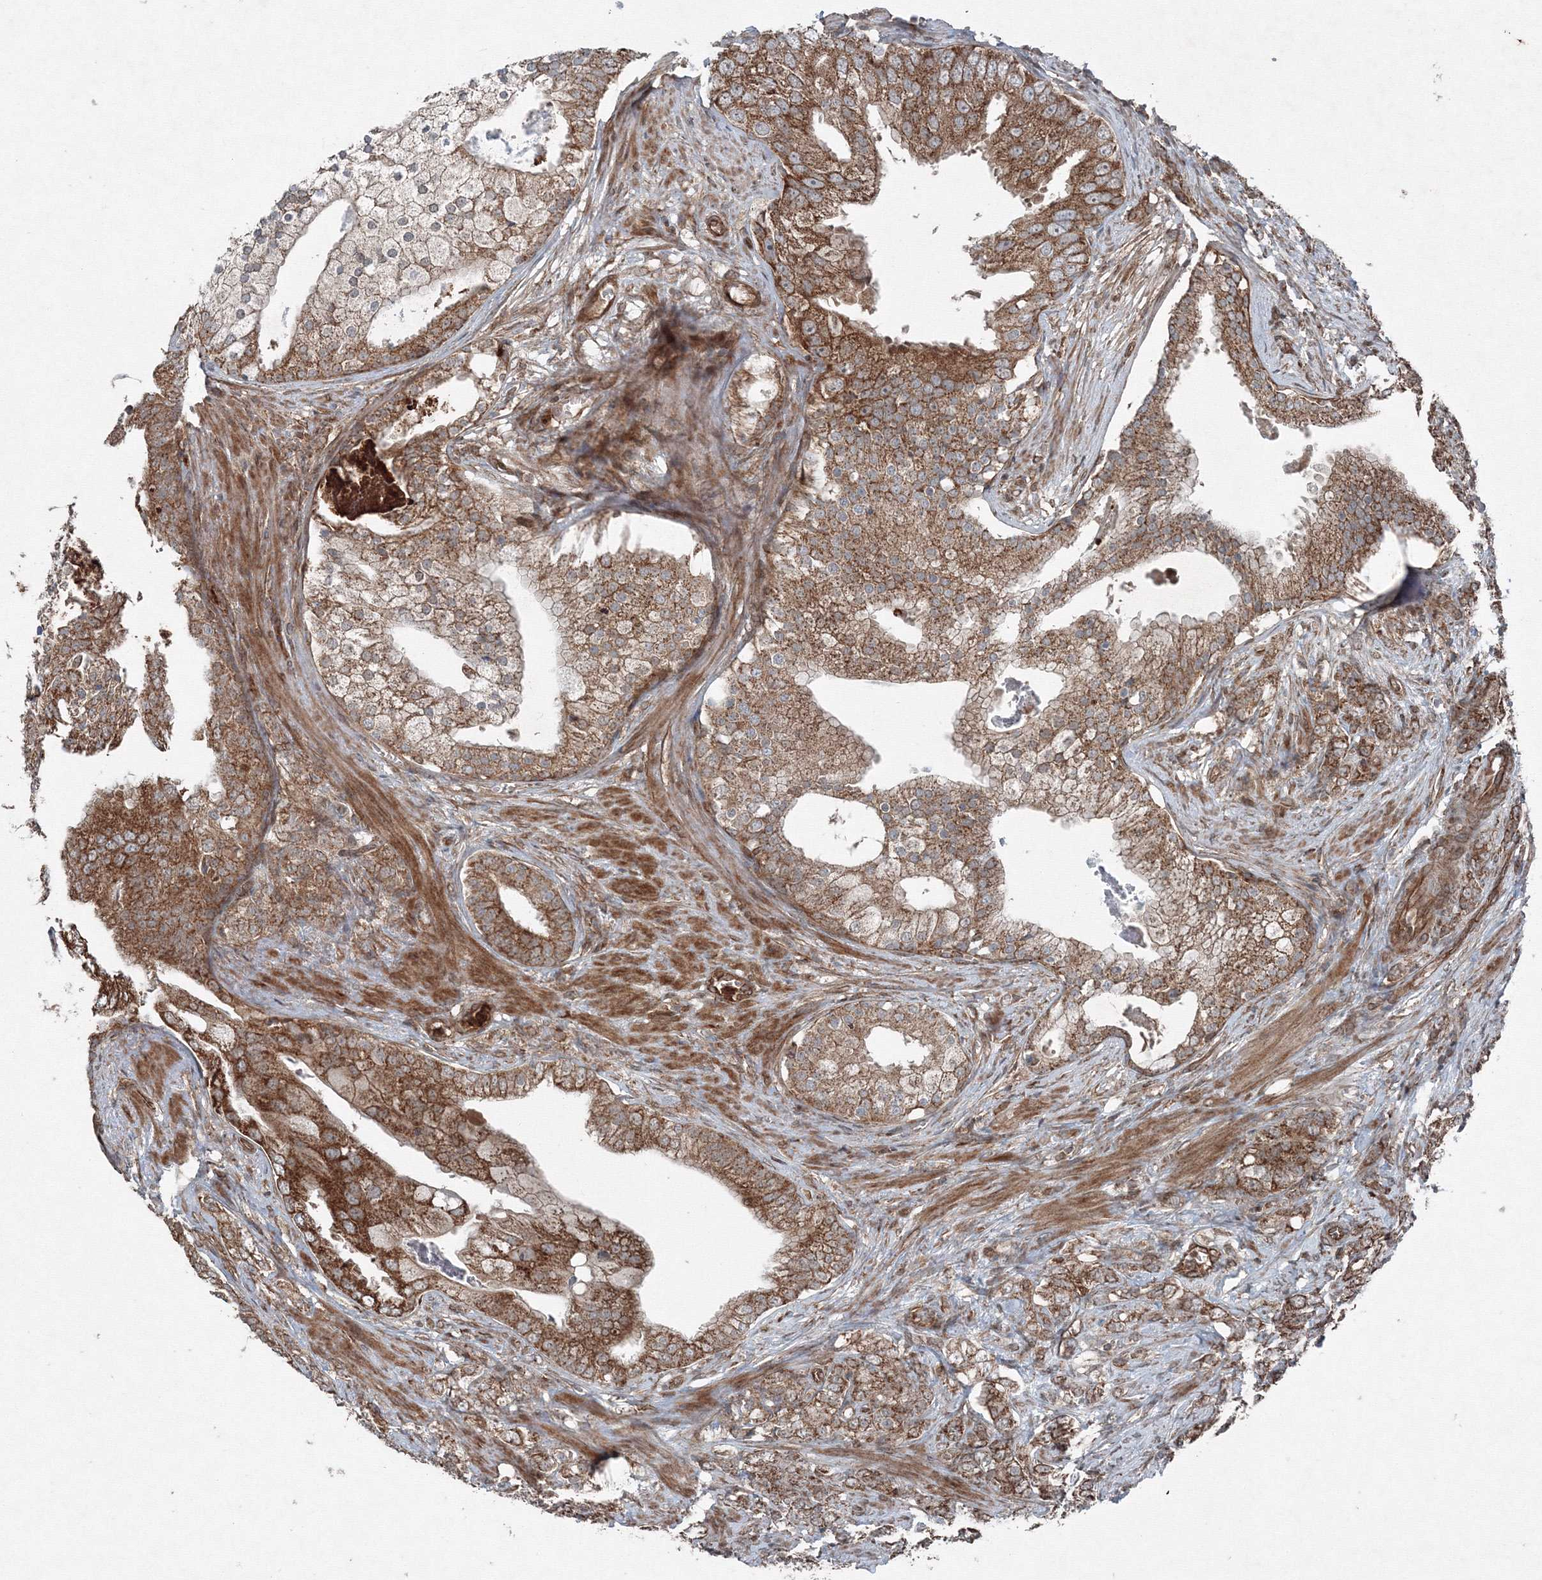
{"staining": {"intensity": "moderate", "quantity": ">75%", "location": "cytoplasmic/membranous"}, "tissue": "prostate cancer", "cell_type": "Tumor cells", "image_type": "cancer", "snomed": [{"axis": "morphology", "description": "Adenocarcinoma, Low grade"}, {"axis": "topography", "description": "Prostate"}], "caption": "Tumor cells reveal moderate cytoplasmic/membranous staining in approximately >75% of cells in low-grade adenocarcinoma (prostate).", "gene": "COPS7B", "patient": {"sex": "male", "age": 58}}